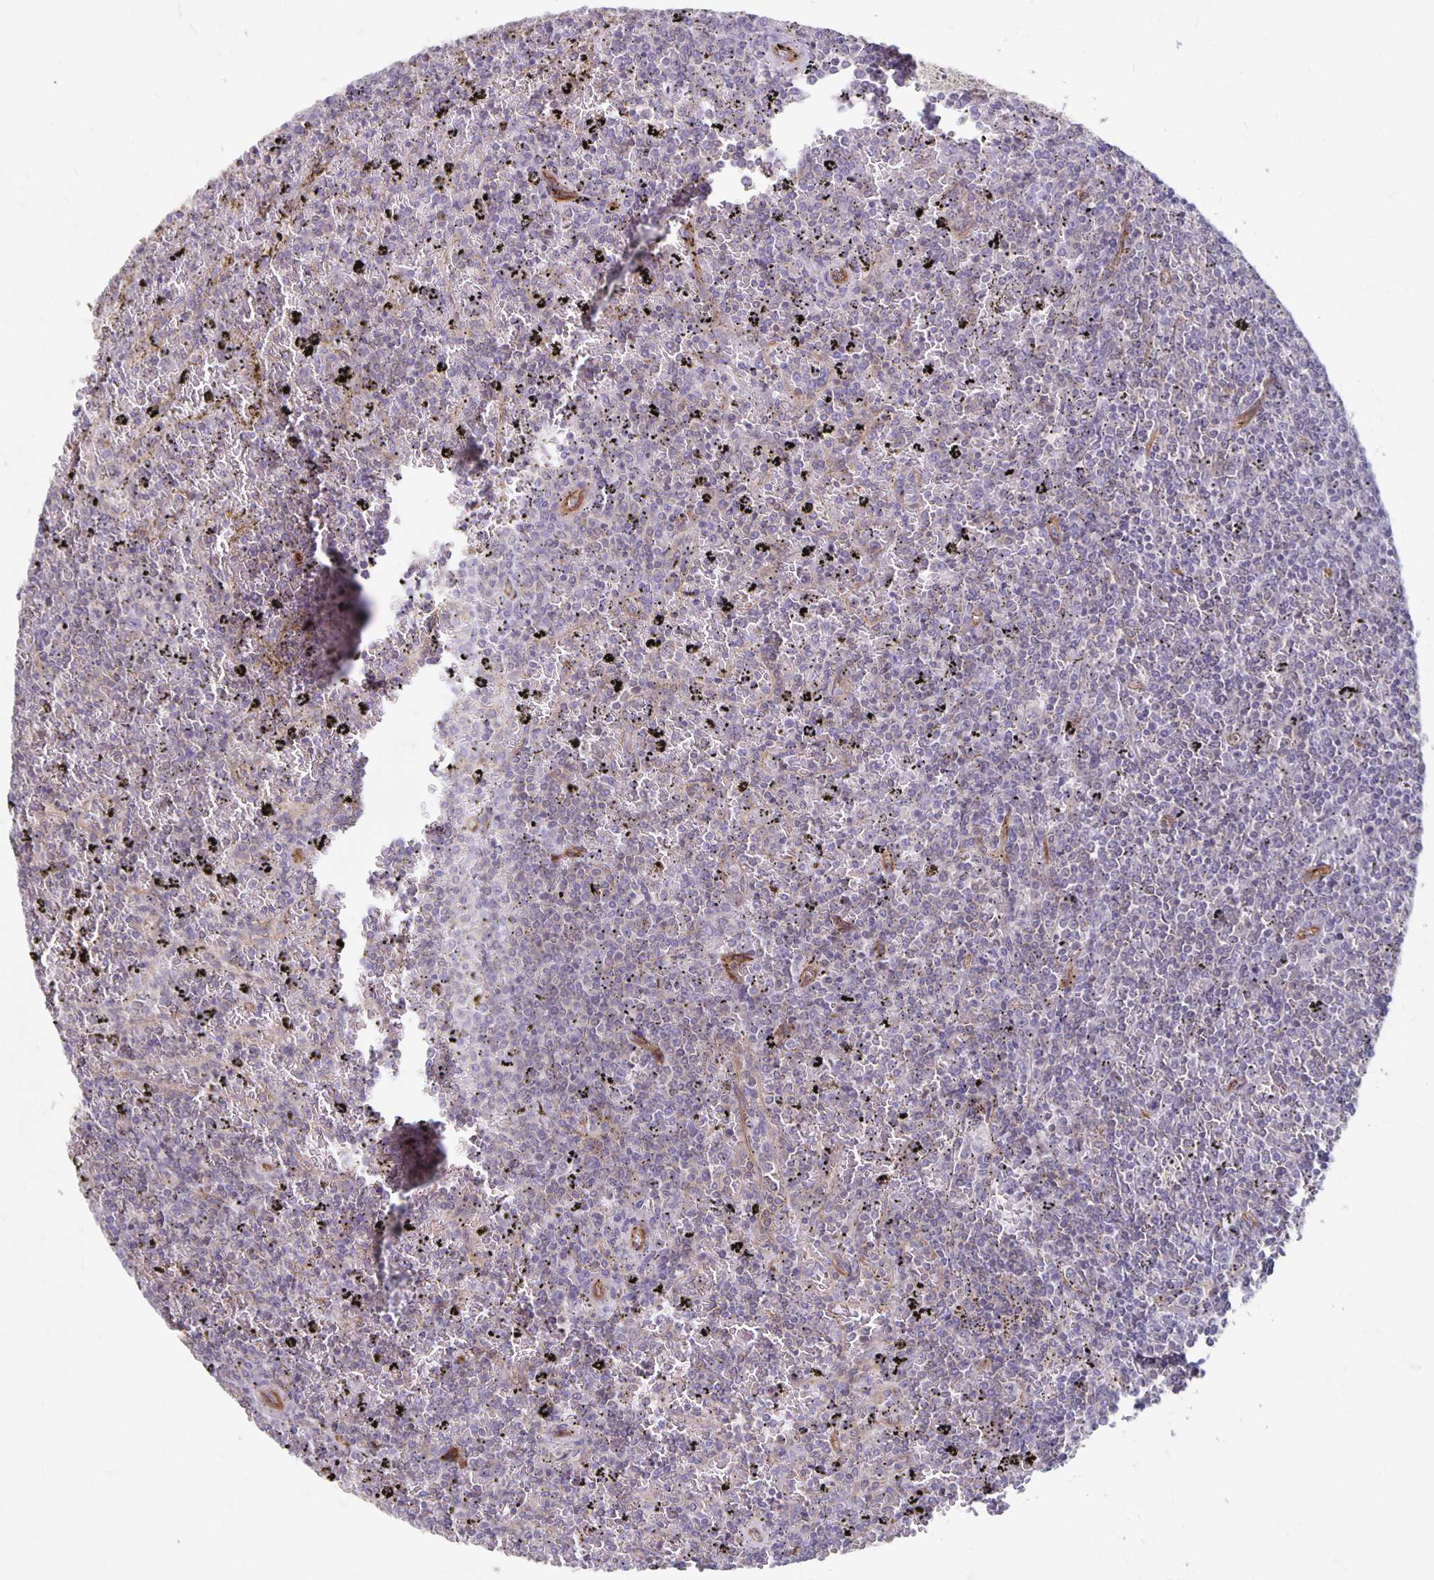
{"staining": {"intensity": "negative", "quantity": "none", "location": "none"}, "tissue": "lymphoma", "cell_type": "Tumor cells", "image_type": "cancer", "snomed": [{"axis": "morphology", "description": "Malignant lymphoma, non-Hodgkin's type, Low grade"}, {"axis": "topography", "description": "Spleen"}], "caption": "Immunohistochemistry (IHC) photomicrograph of neoplastic tissue: lymphoma stained with DAB reveals no significant protein positivity in tumor cells. (Immunohistochemistry, brightfield microscopy, high magnification).", "gene": "PPP1R3E", "patient": {"sex": "female", "age": 77}}